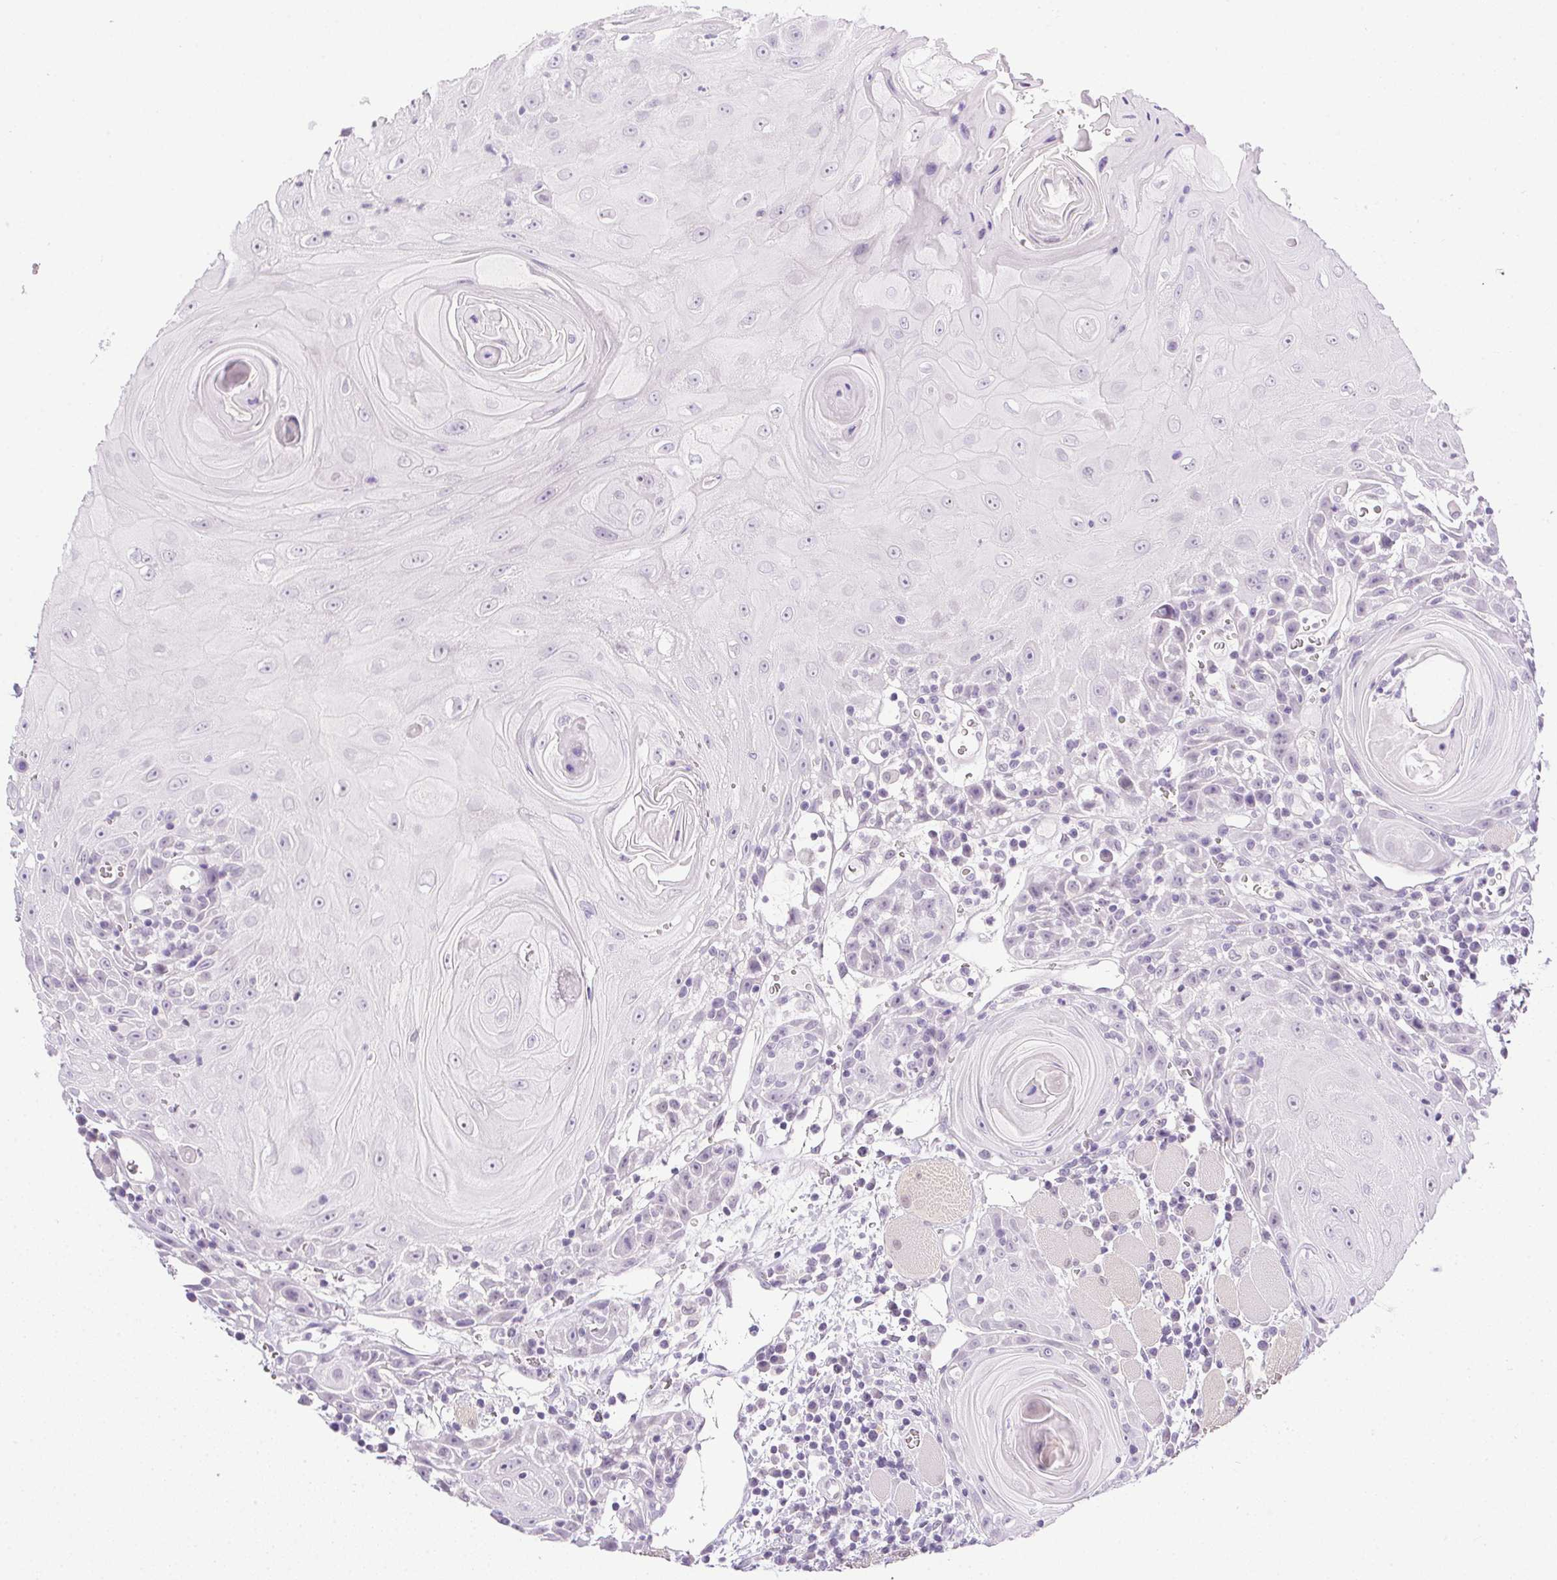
{"staining": {"intensity": "negative", "quantity": "none", "location": "none"}, "tissue": "head and neck cancer", "cell_type": "Tumor cells", "image_type": "cancer", "snomed": [{"axis": "morphology", "description": "Squamous cell carcinoma, NOS"}, {"axis": "topography", "description": "Head-Neck"}], "caption": "IHC of human head and neck cancer (squamous cell carcinoma) displays no positivity in tumor cells.", "gene": "PRL", "patient": {"sex": "male", "age": 52}}